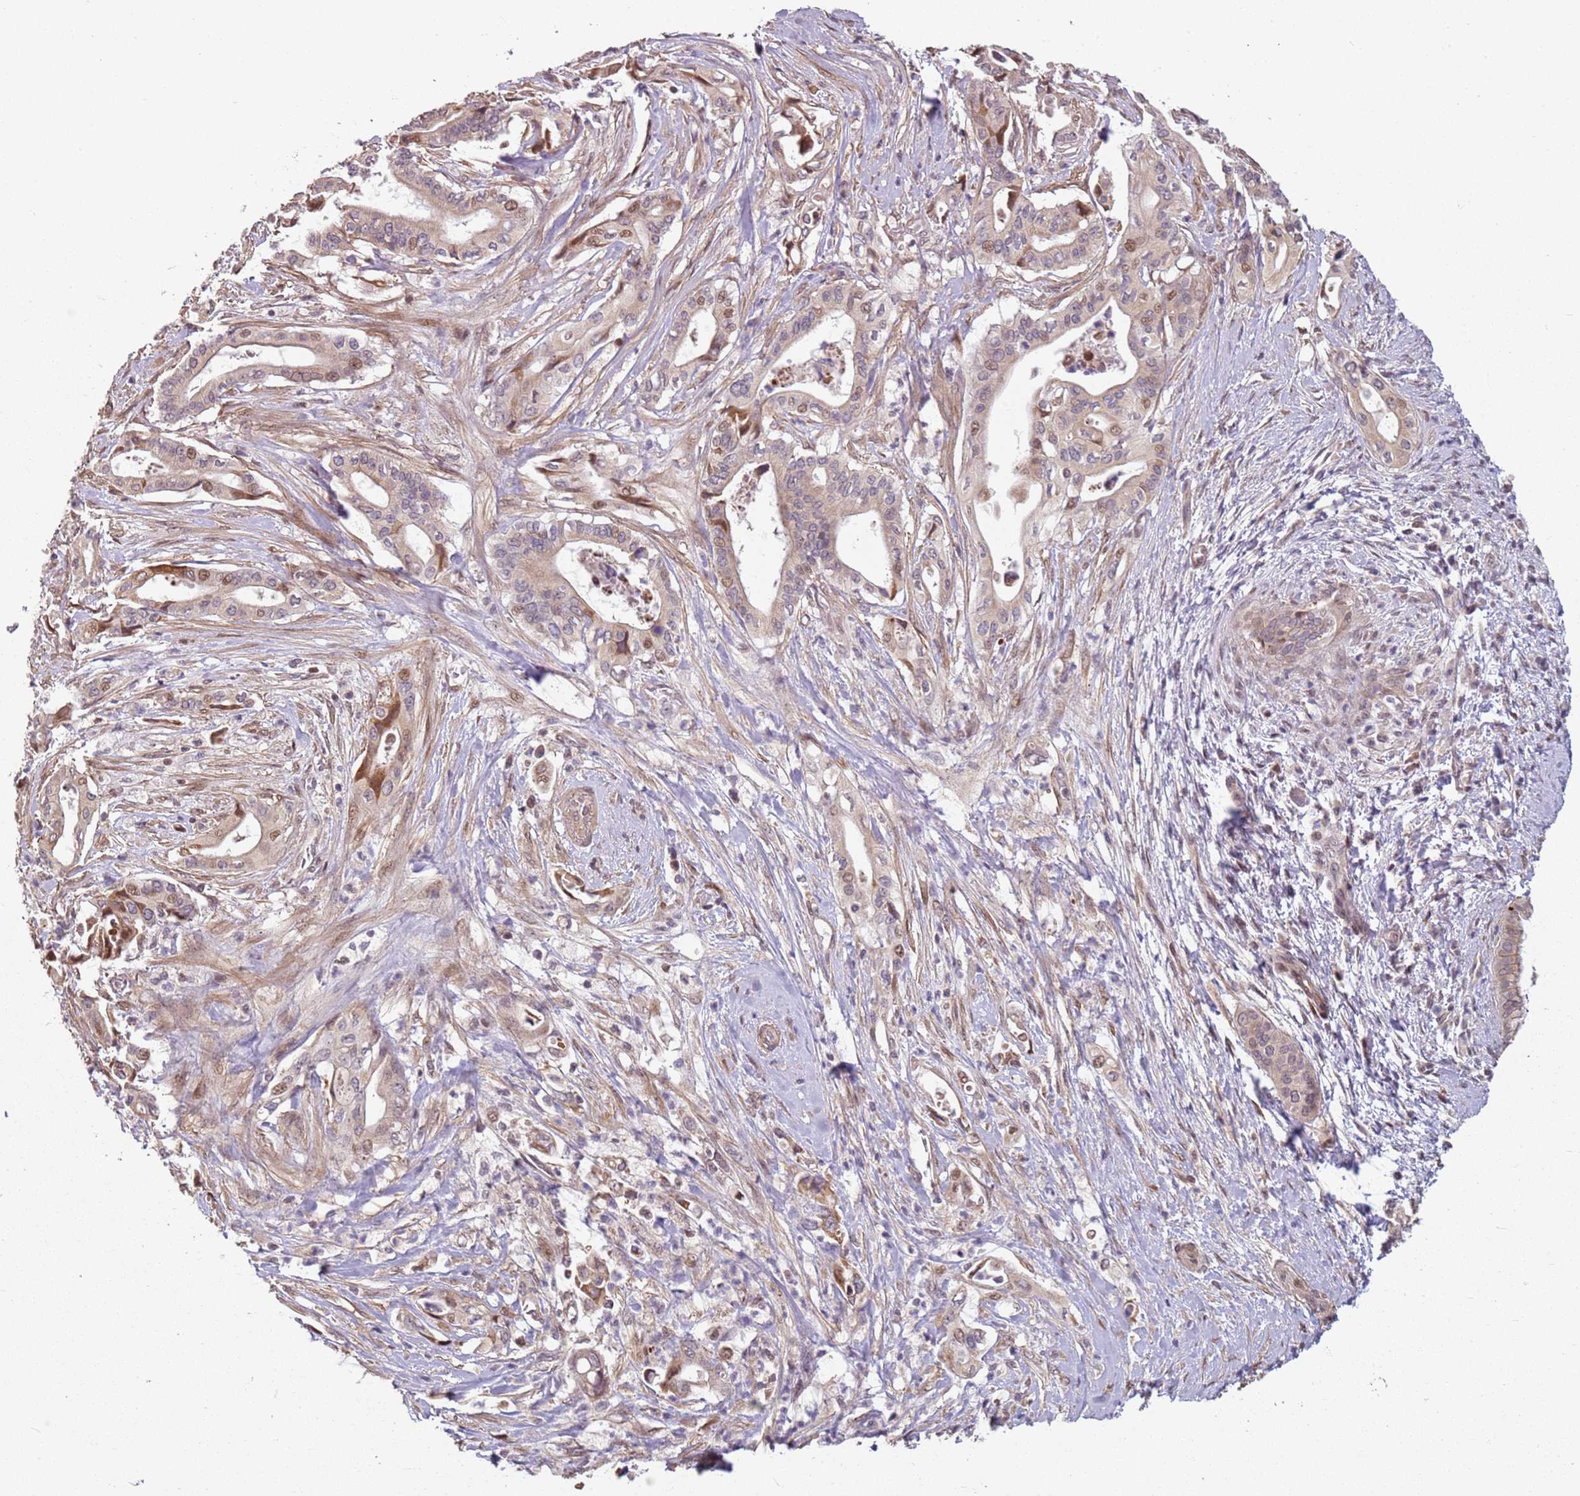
{"staining": {"intensity": "weak", "quantity": "25%-75%", "location": "cytoplasmic/membranous,nuclear"}, "tissue": "pancreatic cancer", "cell_type": "Tumor cells", "image_type": "cancer", "snomed": [{"axis": "morphology", "description": "Adenocarcinoma, NOS"}, {"axis": "topography", "description": "Pancreas"}], "caption": "A low amount of weak cytoplasmic/membranous and nuclear positivity is seen in about 25%-75% of tumor cells in pancreatic cancer (adenocarcinoma) tissue. Using DAB (brown) and hematoxylin (blue) stains, captured at high magnification using brightfield microscopy.", "gene": "CHURC1", "patient": {"sex": "female", "age": 77}}